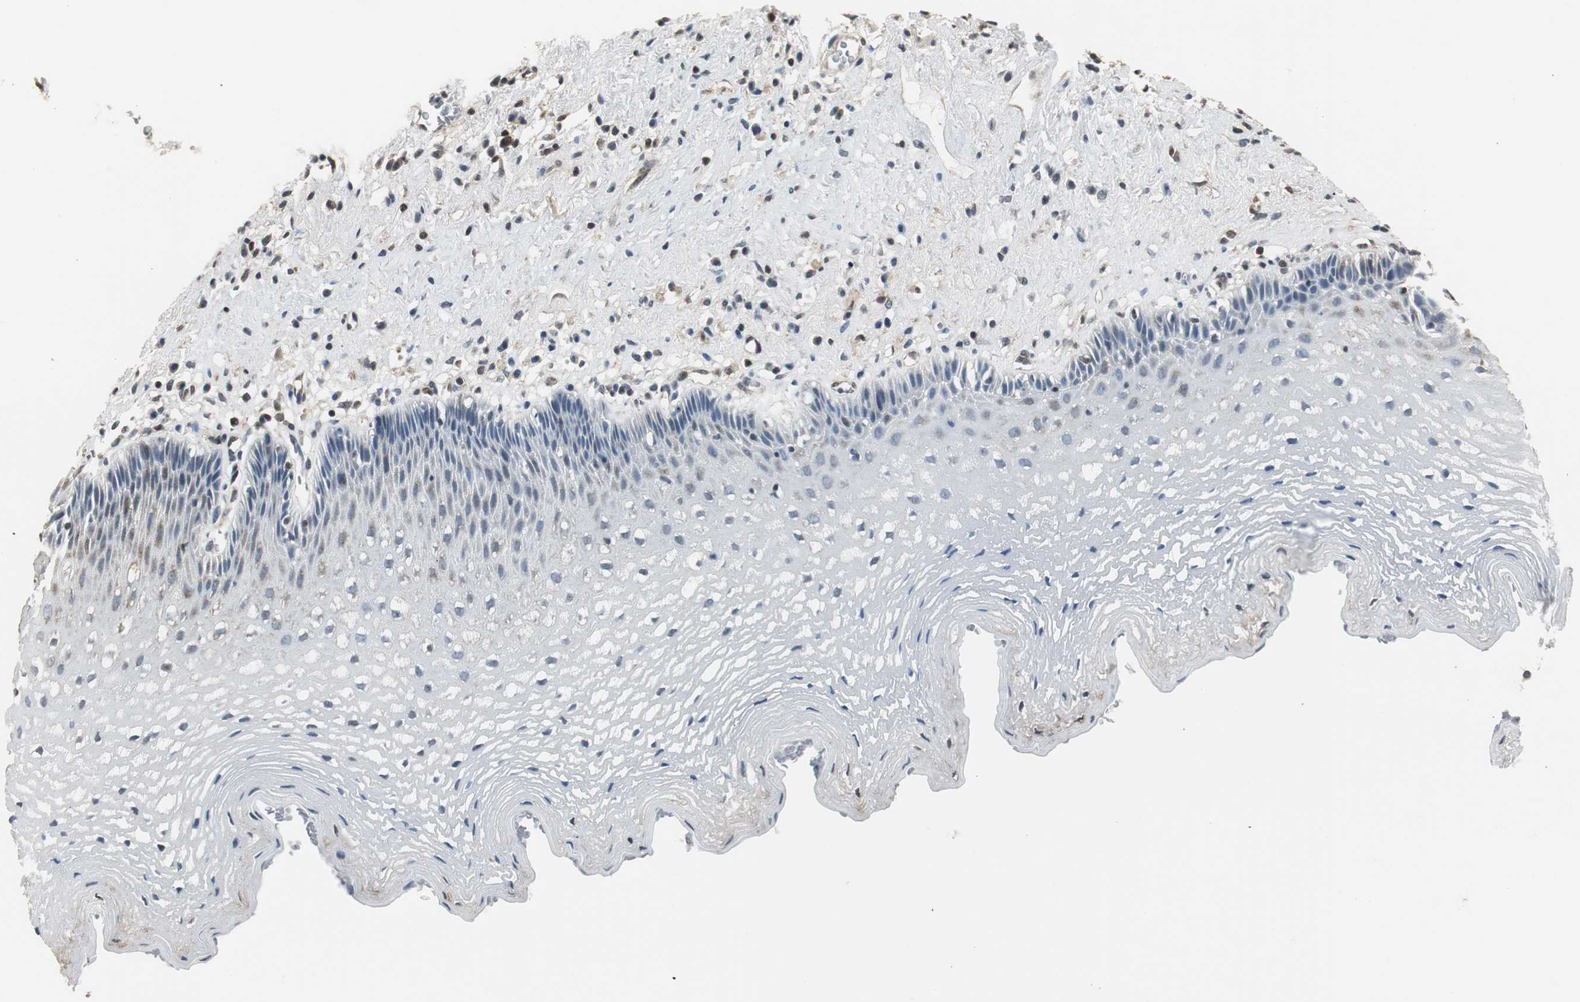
{"staining": {"intensity": "weak", "quantity": "<25%", "location": "cytoplasmic/membranous"}, "tissue": "esophagus", "cell_type": "Squamous epithelial cells", "image_type": "normal", "snomed": [{"axis": "morphology", "description": "Normal tissue, NOS"}, {"axis": "topography", "description": "Esophagus"}], "caption": "IHC histopathology image of unremarkable esophagus: esophagus stained with DAB (3,3'-diaminobenzidine) exhibits no significant protein staining in squamous epithelial cells.", "gene": "CCT5", "patient": {"sex": "female", "age": 70}}